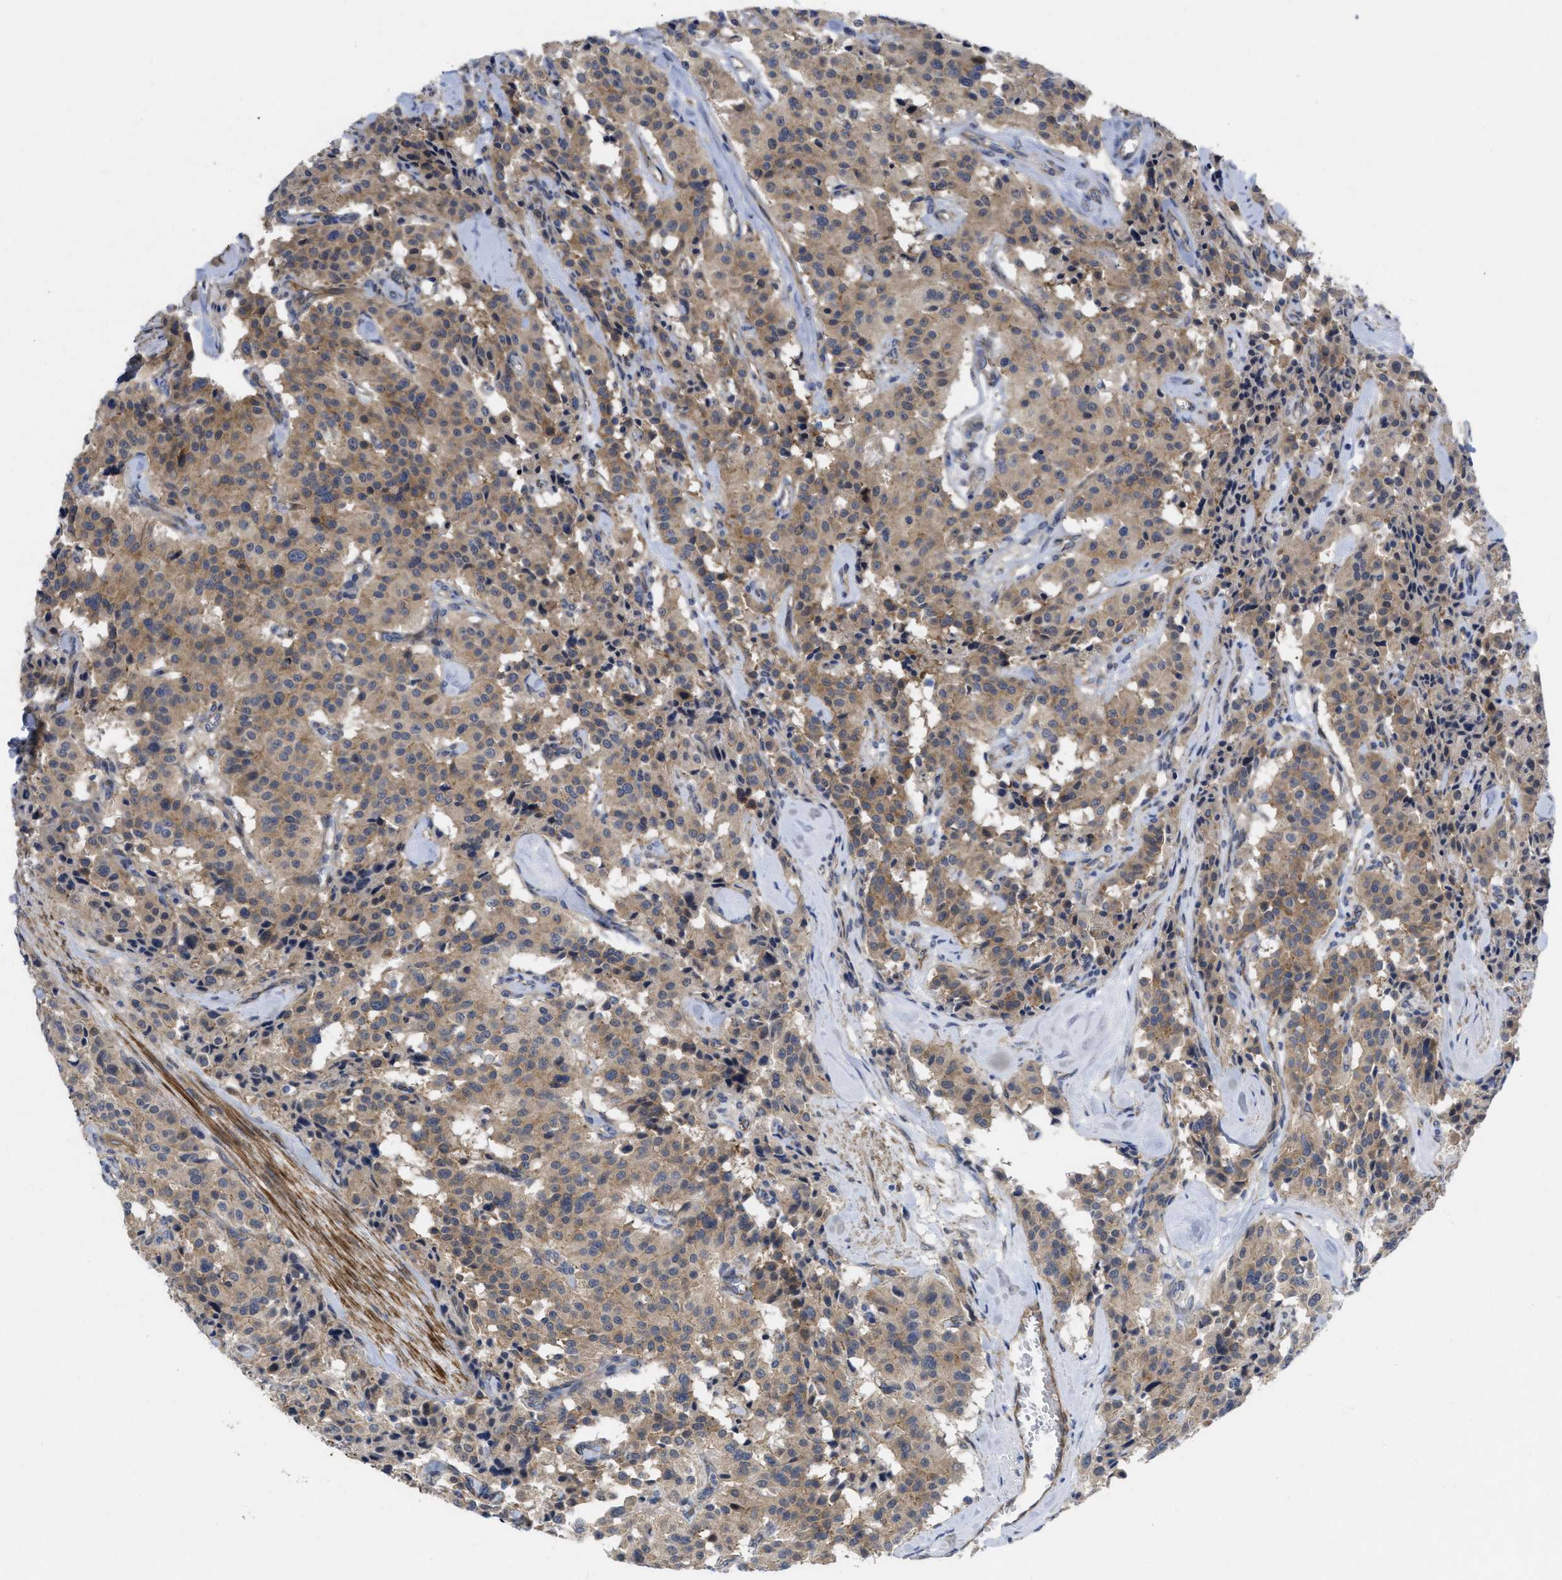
{"staining": {"intensity": "weak", "quantity": ">75%", "location": "cytoplasmic/membranous"}, "tissue": "carcinoid", "cell_type": "Tumor cells", "image_type": "cancer", "snomed": [{"axis": "morphology", "description": "Carcinoid, malignant, NOS"}, {"axis": "topography", "description": "Lung"}], "caption": "Carcinoid (malignant) stained for a protein (brown) shows weak cytoplasmic/membranous positive expression in approximately >75% of tumor cells.", "gene": "ARHGEF26", "patient": {"sex": "male", "age": 30}}